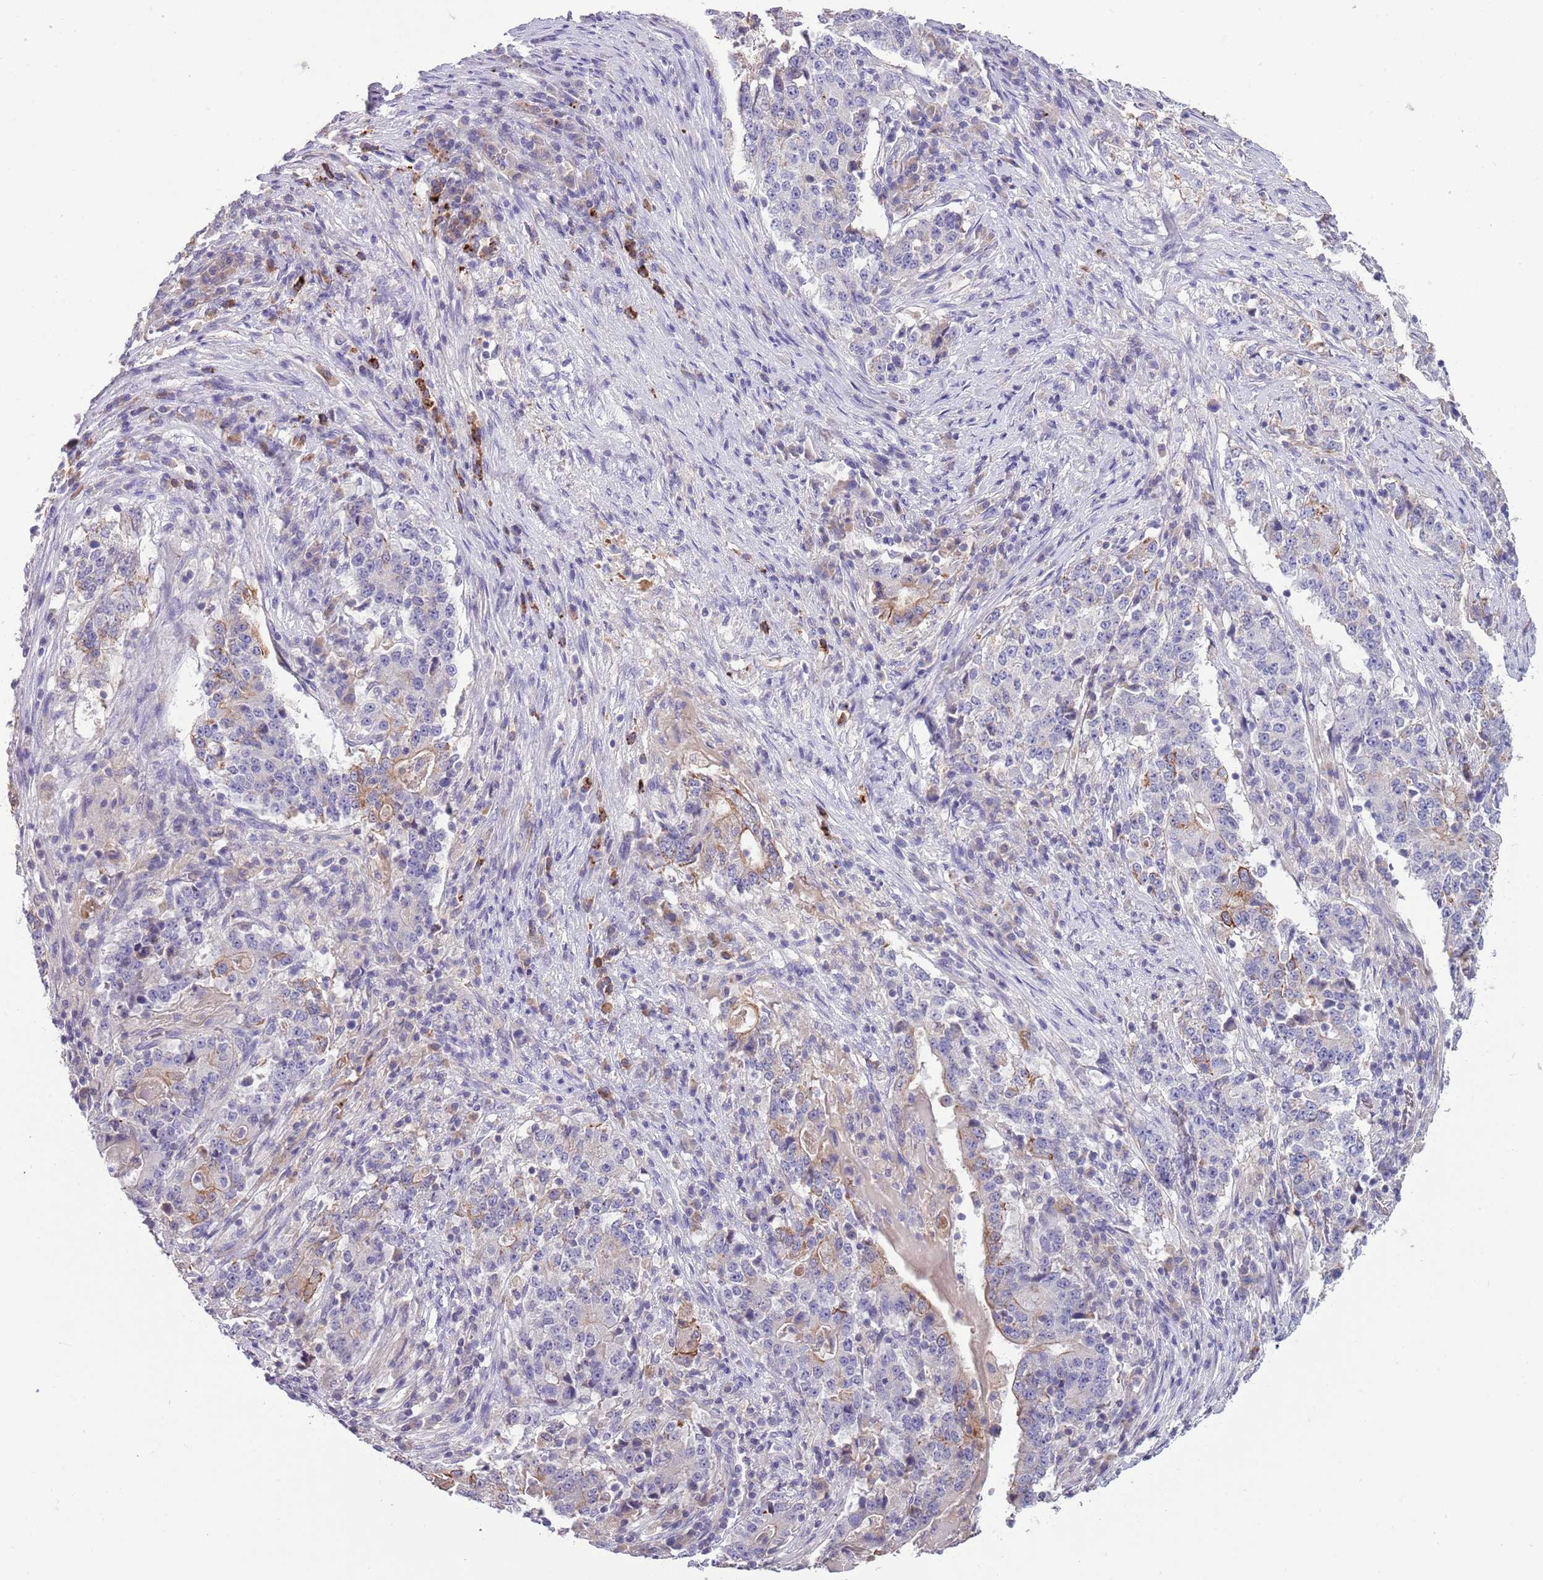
{"staining": {"intensity": "moderate", "quantity": "<25%", "location": "cytoplasmic/membranous"}, "tissue": "stomach cancer", "cell_type": "Tumor cells", "image_type": "cancer", "snomed": [{"axis": "morphology", "description": "Adenocarcinoma, NOS"}, {"axis": "topography", "description": "Stomach"}], "caption": "High-magnification brightfield microscopy of stomach cancer stained with DAB (3,3'-diaminobenzidine) (brown) and counterstained with hematoxylin (blue). tumor cells exhibit moderate cytoplasmic/membranous expression is appreciated in about<25% of cells.", "gene": "HES3", "patient": {"sex": "male", "age": 59}}